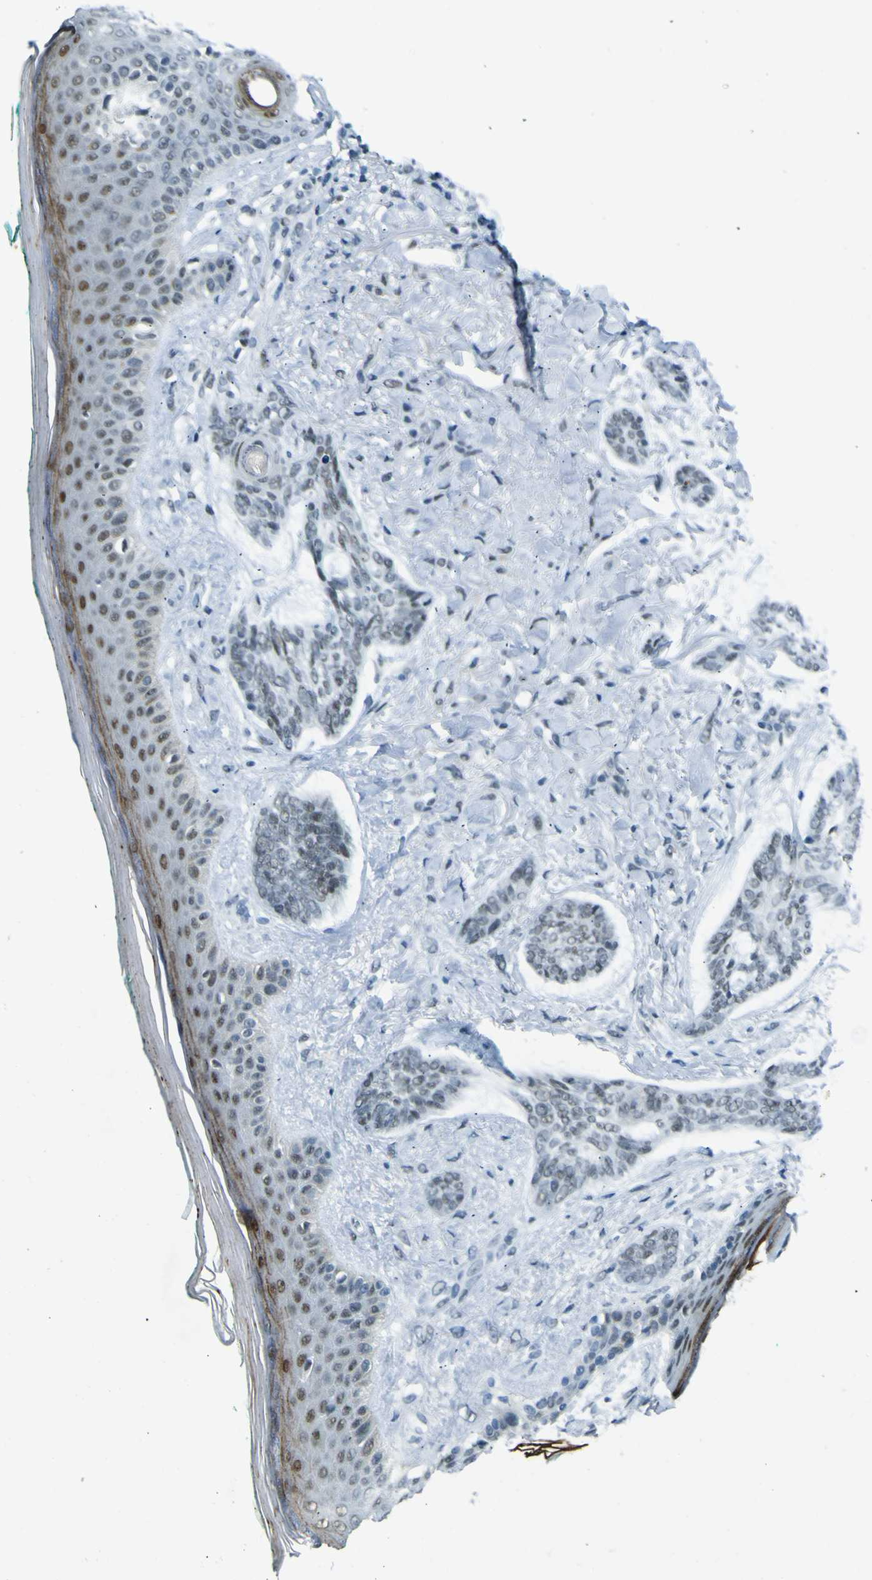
{"staining": {"intensity": "weak", "quantity": "25%-75%", "location": "nuclear"}, "tissue": "skin cancer", "cell_type": "Tumor cells", "image_type": "cancer", "snomed": [{"axis": "morphology", "description": "Basal cell carcinoma"}, {"axis": "topography", "description": "Skin"}], "caption": "A brown stain shows weak nuclear expression of a protein in skin cancer tumor cells.", "gene": "CEBPG", "patient": {"sex": "male", "age": 43}}